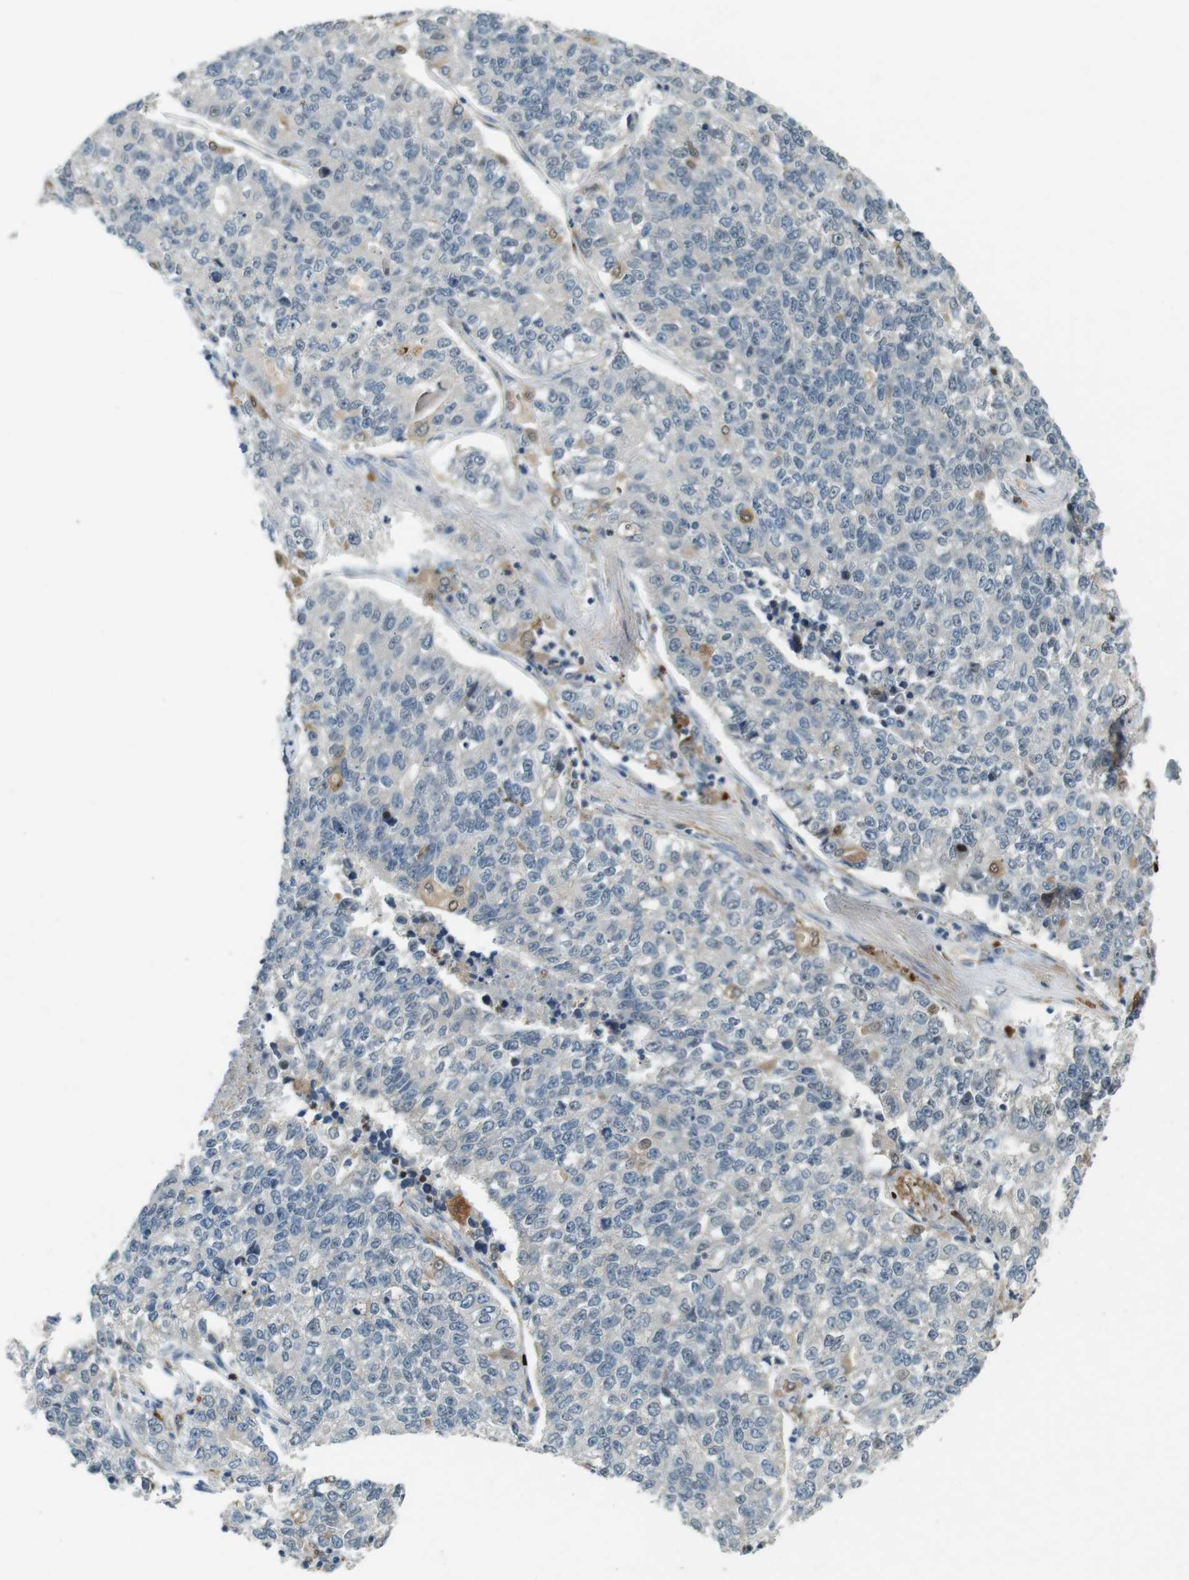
{"staining": {"intensity": "negative", "quantity": "none", "location": "none"}, "tissue": "lung cancer", "cell_type": "Tumor cells", "image_type": "cancer", "snomed": [{"axis": "morphology", "description": "Adenocarcinoma, NOS"}, {"axis": "topography", "description": "Lung"}], "caption": "Immunohistochemistry (IHC) photomicrograph of neoplastic tissue: adenocarcinoma (lung) stained with DAB demonstrates no significant protein expression in tumor cells. (Immunohistochemistry (IHC), brightfield microscopy, high magnification).", "gene": "CDK14", "patient": {"sex": "male", "age": 49}}